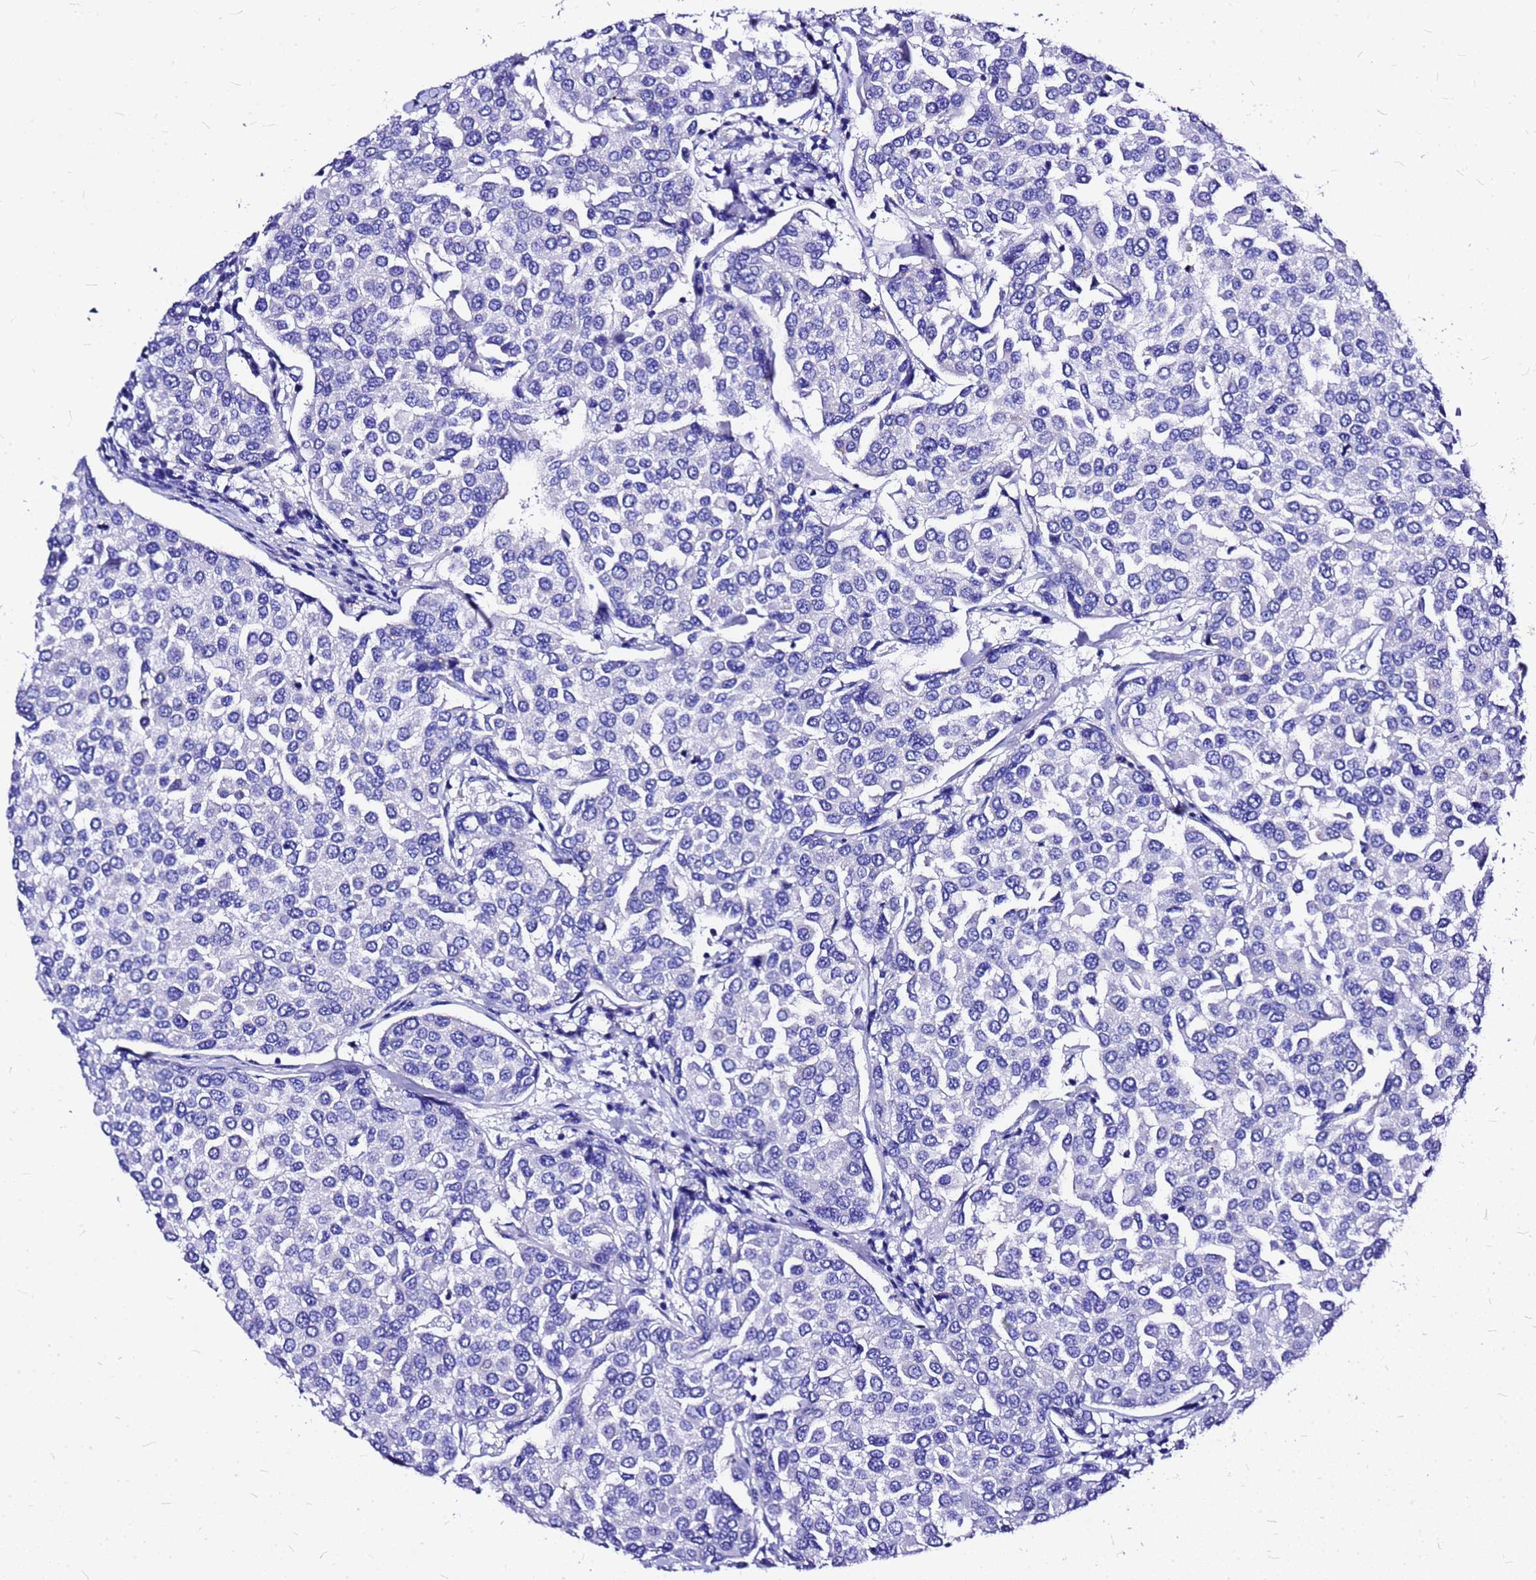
{"staining": {"intensity": "negative", "quantity": "none", "location": "none"}, "tissue": "breast cancer", "cell_type": "Tumor cells", "image_type": "cancer", "snomed": [{"axis": "morphology", "description": "Duct carcinoma"}, {"axis": "topography", "description": "Breast"}], "caption": "Immunohistochemistry (IHC) photomicrograph of neoplastic tissue: human breast invasive ductal carcinoma stained with DAB reveals no significant protein staining in tumor cells. (IHC, brightfield microscopy, high magnification).", "gene": "HERC4", "patient": {"sex": "female", "age": 55}}